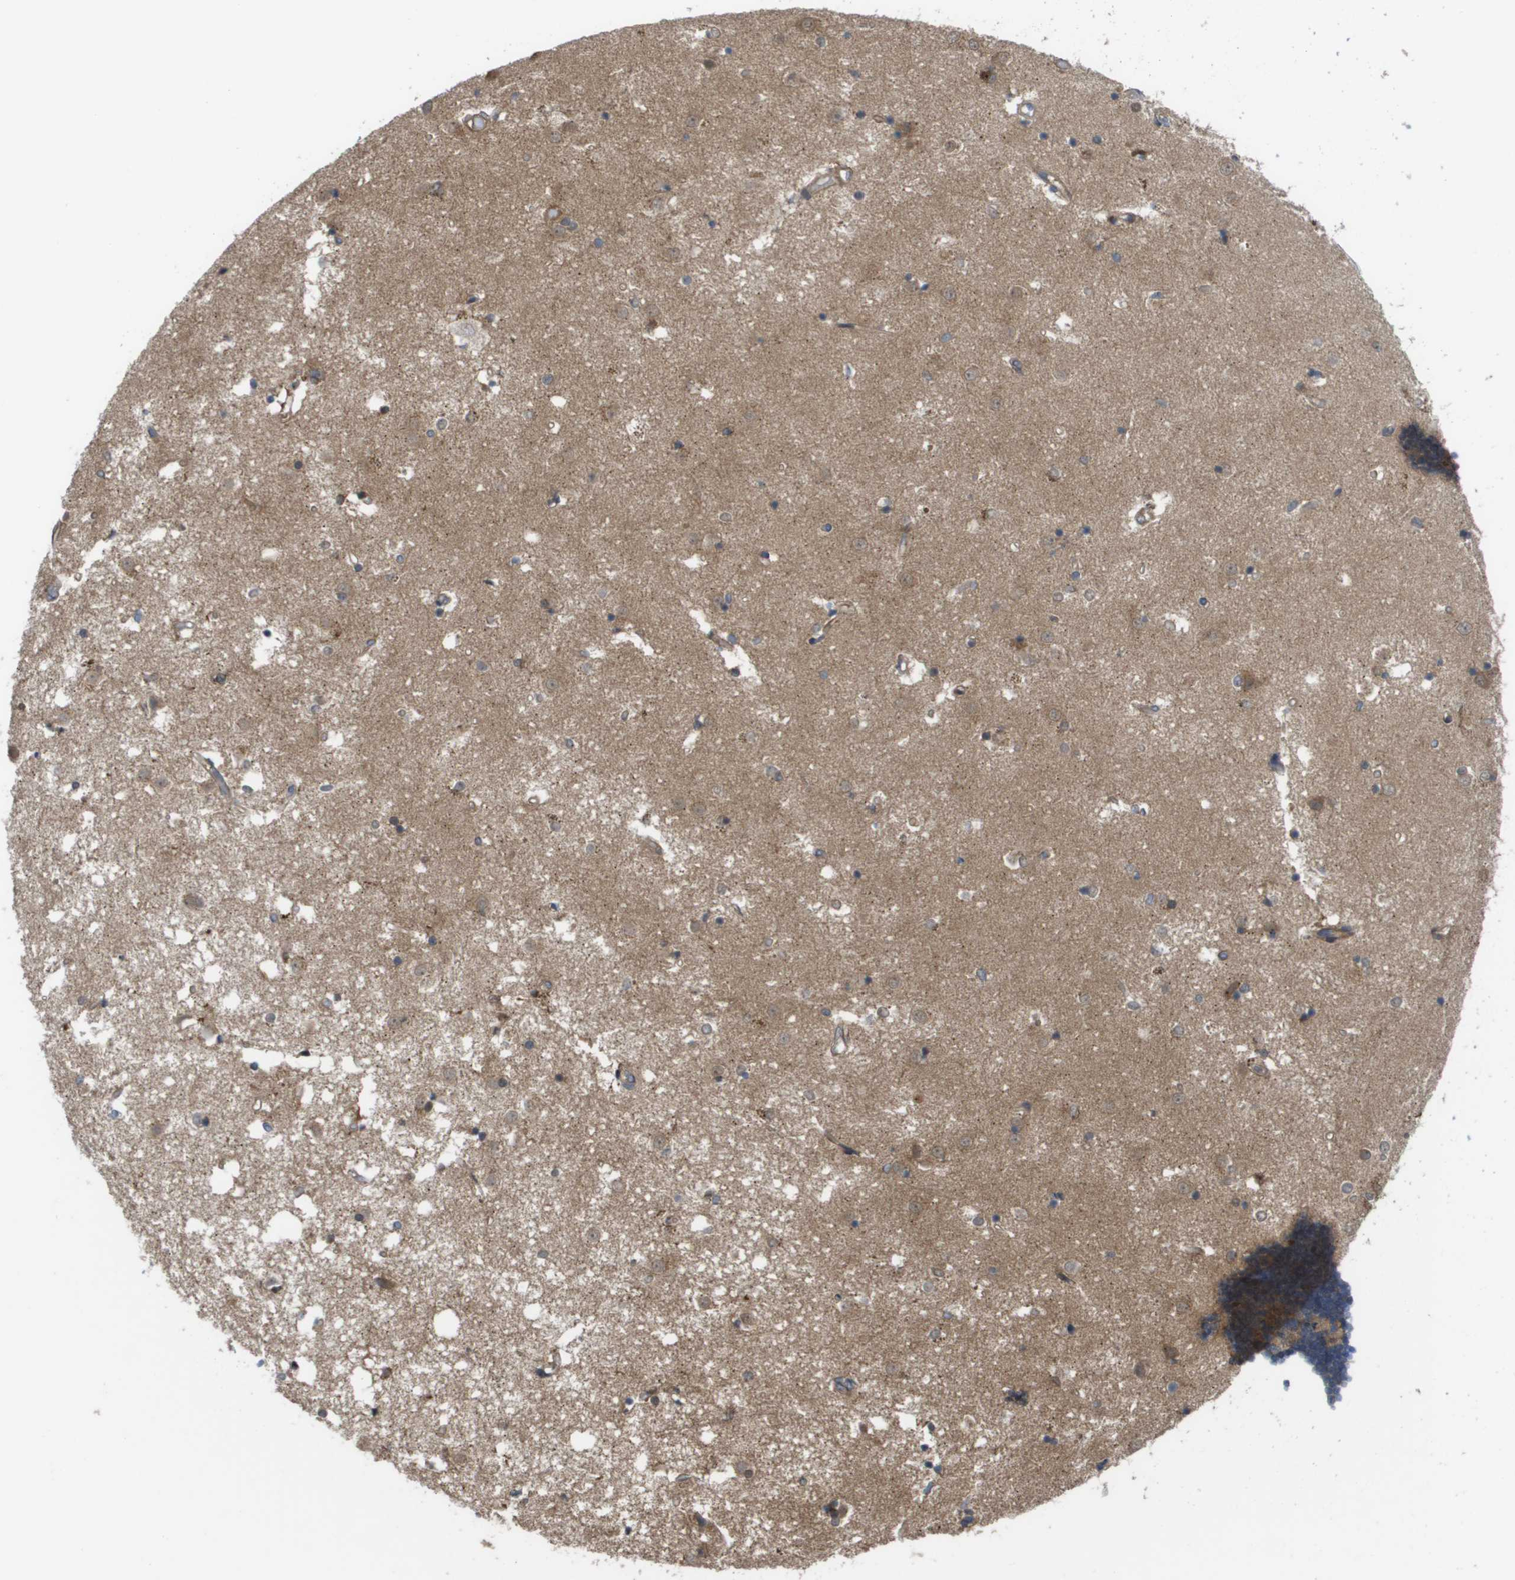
{"staining": {"intensity": "moderate", "quantity": "25%-75%", "location": "cytoplasmic/membranous"}, "tissue": "caudate", "cell_type": "Glial cells", "image_type": "normal", "snomed": [{"axis": "morphology", "description": "Normal tissue, NOS"}, {"axis": "topography", "description": "Lateral ventricle wall"}], "caption": "An immunohistochemistry micrograph of normal tissue is shown. Protein staining in brown labels moderate cytoplasmic/membranous positivity in caudate within glial cells.", "gene": "CTPS2", "patient": {"sex": "male", "age": 45}}